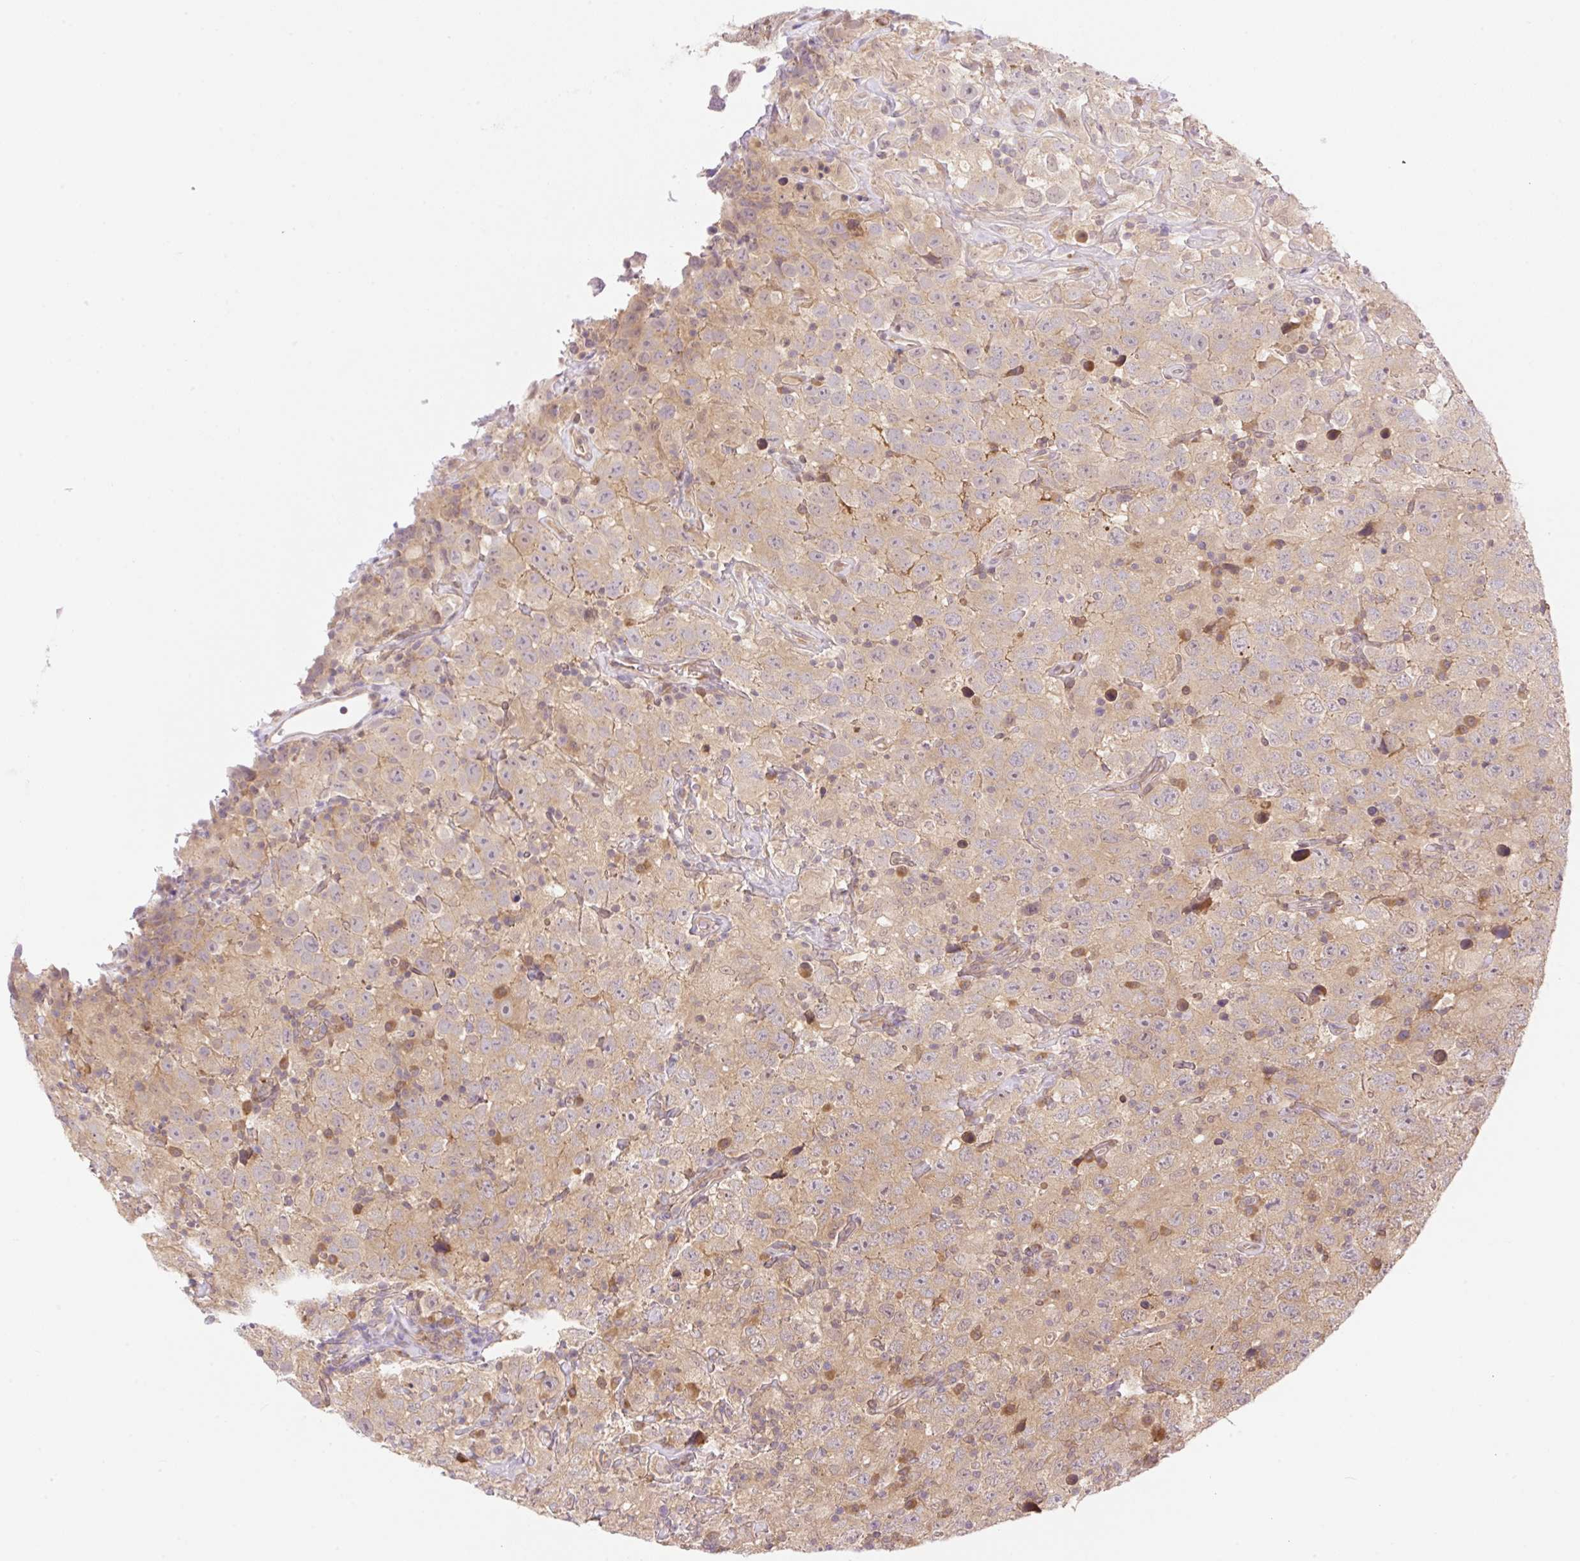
{"staining": {"intensity": "weak", "quantity": ">75%", "location": "cytoplasmic/membranous"}, "tissue": "testis cancer", "cell_type": "Tumor cells", "image_type": "cancer", "snomed": [{"axis": "morphology", "description": "Seminoma, NOS"}, {"axis": "topography", "description": "Testis"}], "caption": "This photomicrograph displays IHC staining of testis seminoma, with low weak cytoplasmic/membranous expression in about >75% of tumor cells.", "gene": "VPS25", "patient": {"sex": "male", "age": 41}}